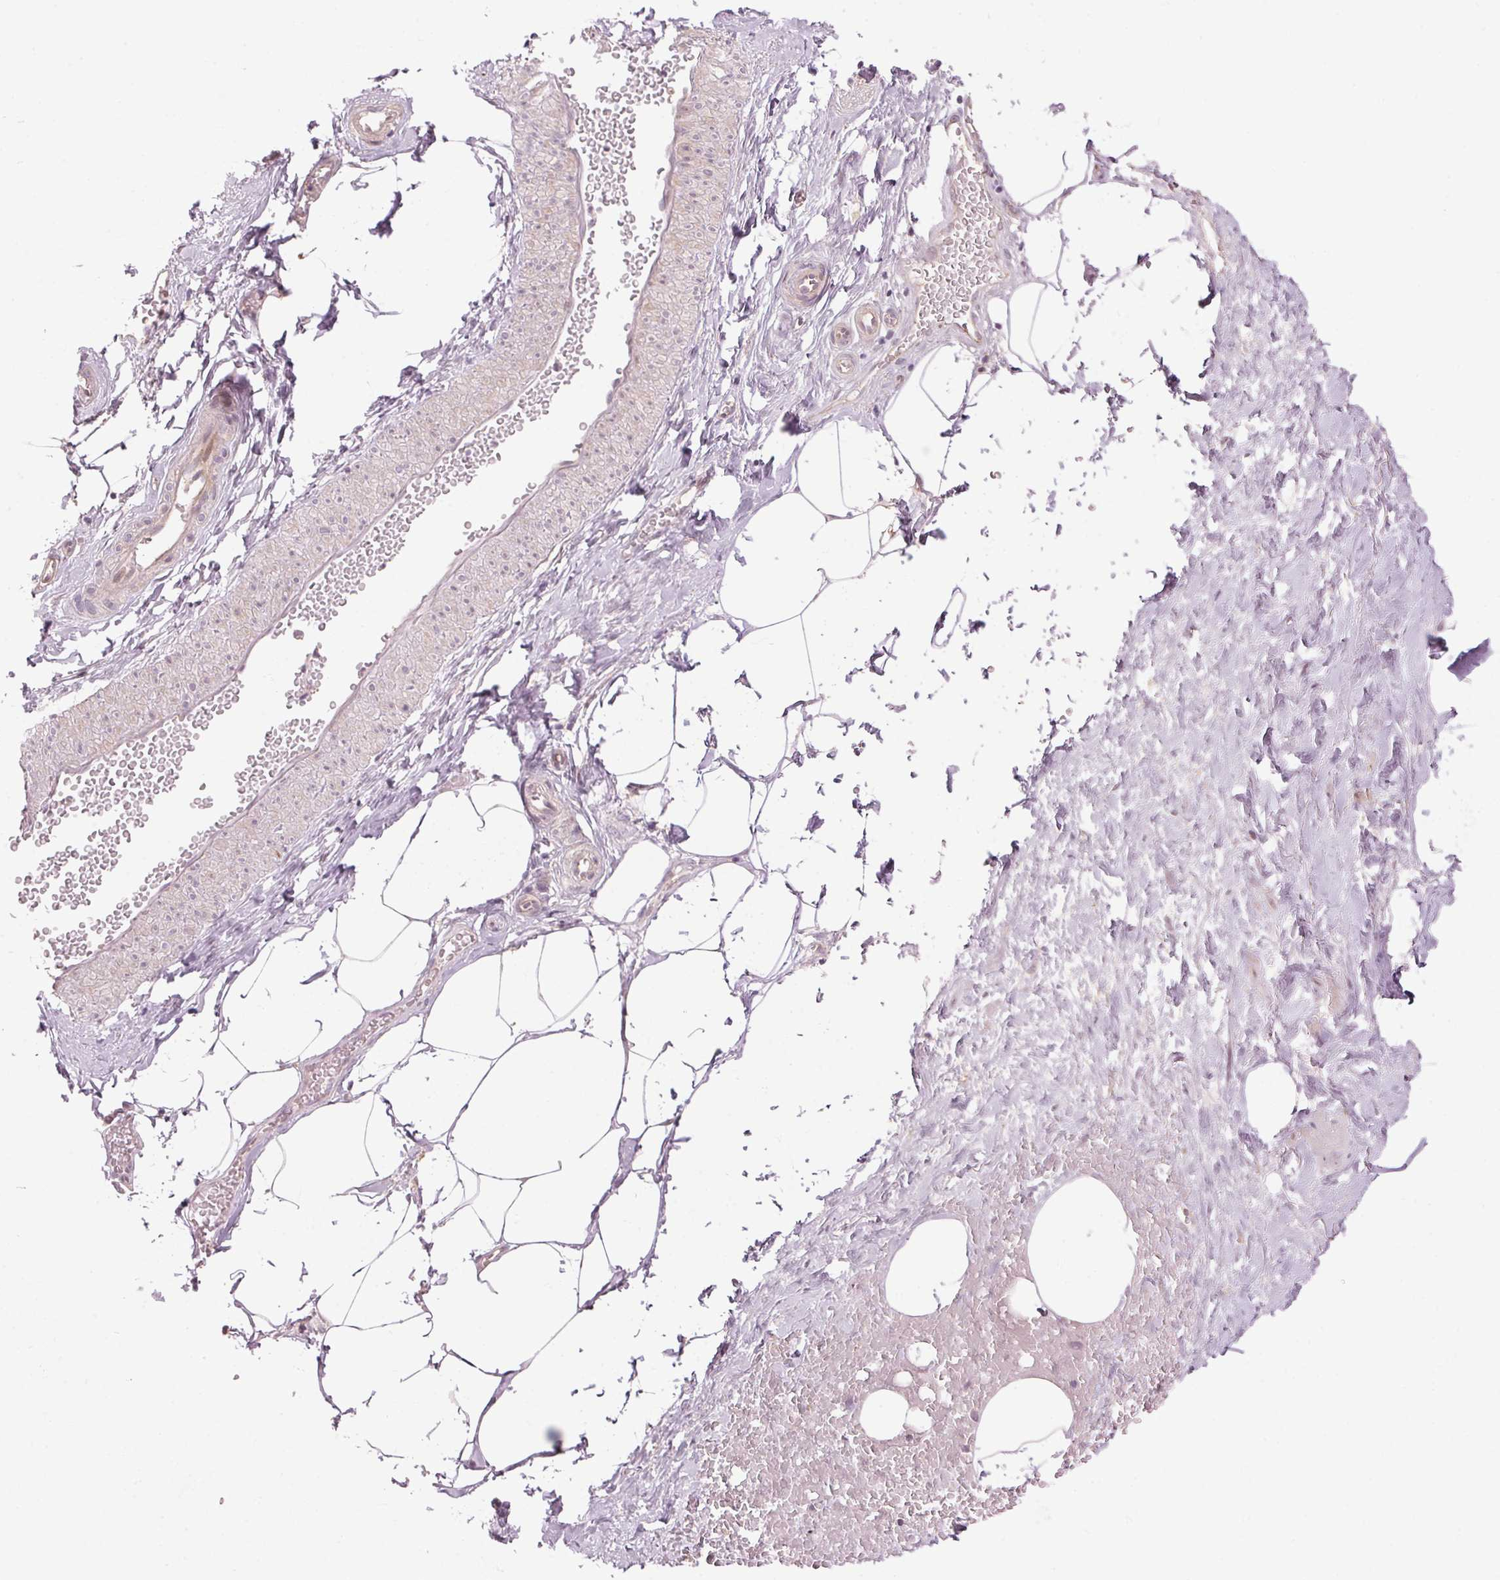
{"staining": {"intensity": "negative", "quantity": "none", "location": "none"}, "tissue": "adipose tissue", "cell_type": "Adipocytes", "image_type": "normal", "snomed": [{"axis": "morphology", "description": "Normal tissue, NOS"}, {"axis": "topography", "description": "Prostate"}, {"axis": "topography", "description": "Peripheral nerve tissue"}], "caption": "Immunohistochemical staining of normal human adipose tissue demonstrates no significant staining in adipocytes. (DAB (3,3'-diaminobenzidine) IHC with hematoxylin counter stain).", "gene": "TMED6", "patient": {"sex": "male", "age": 55}}